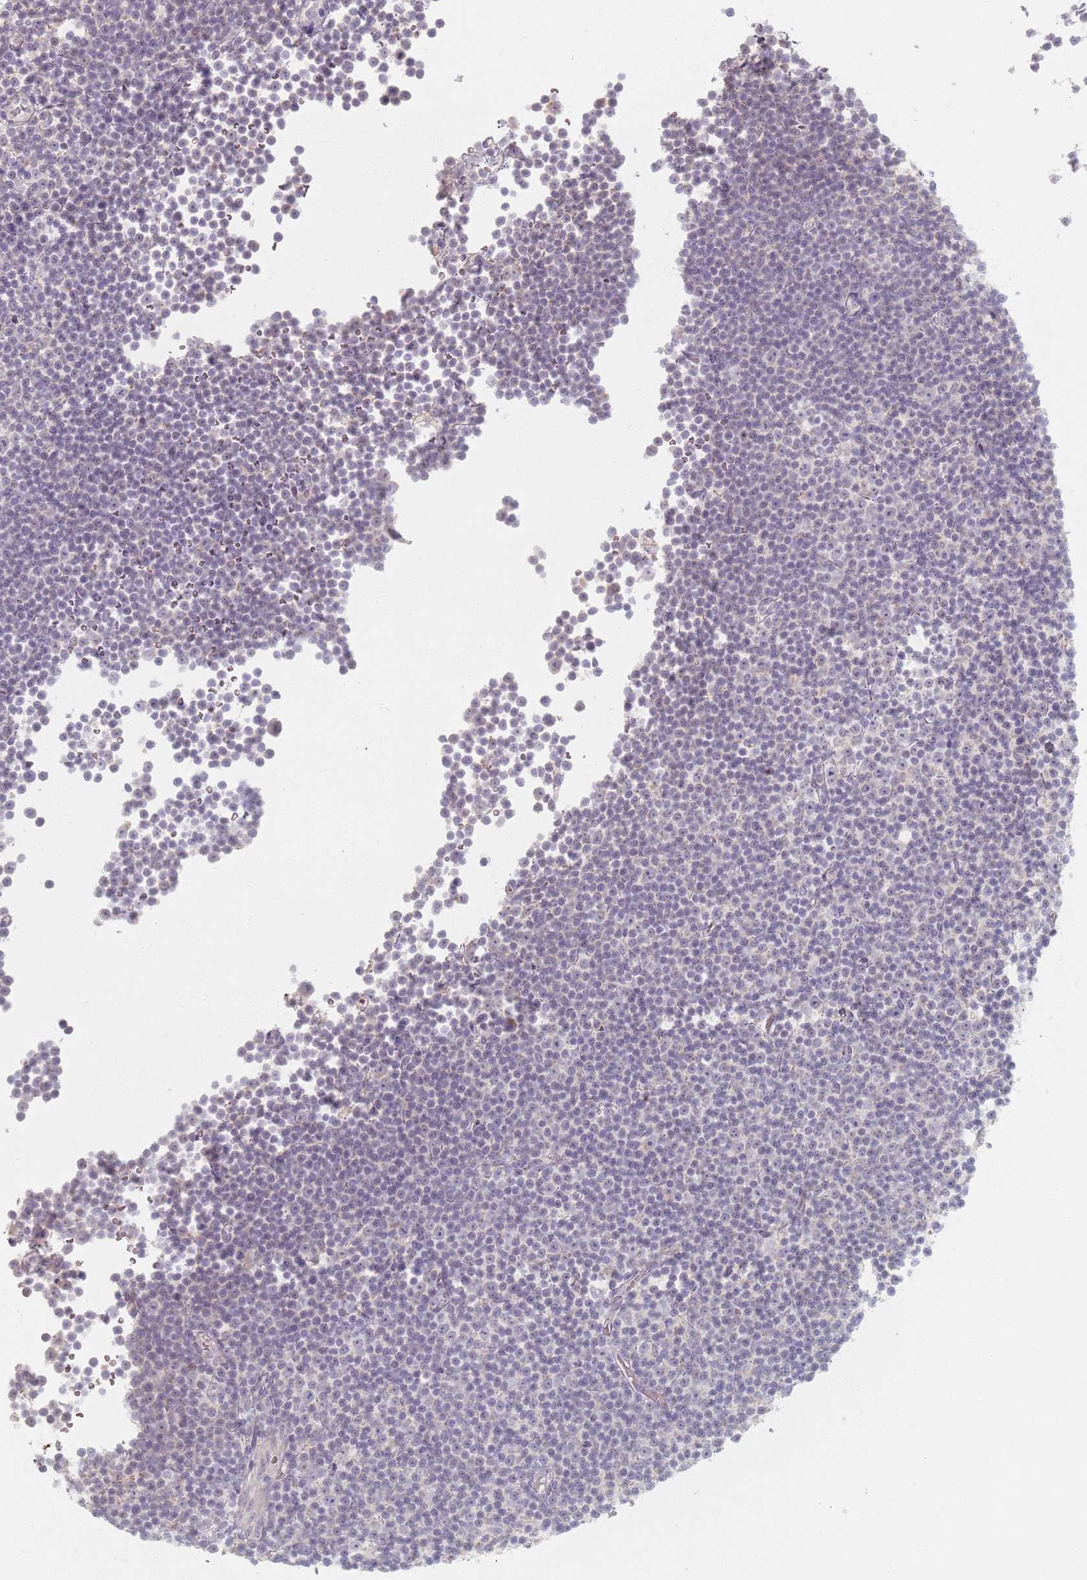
{"staining": {"intensity": "negative", "quantity": "none", "location": "none"}, "tissue": "lymphoma", "cell_type": "Tumor cells", "image_type": "cancer", "snomed": [{"axis": "morphology", "description": "Malignant lymphoma, non-Hodgkin's type, Low grade"}, {"axis": "topography", "description": "Lymph node"}], "caption": "Immunohistochemistry micrograph of neoplastic tissue: human lymphoma stained with DAB exhibits no significant protein staining in tumor cells. (Brightfield microscopy of DAB (3,3'-diaminobenzidine) immunohistochemistry at high magnification).", "gene": "PKD2L2", "patient": {"sex": "female", "age": 67}}